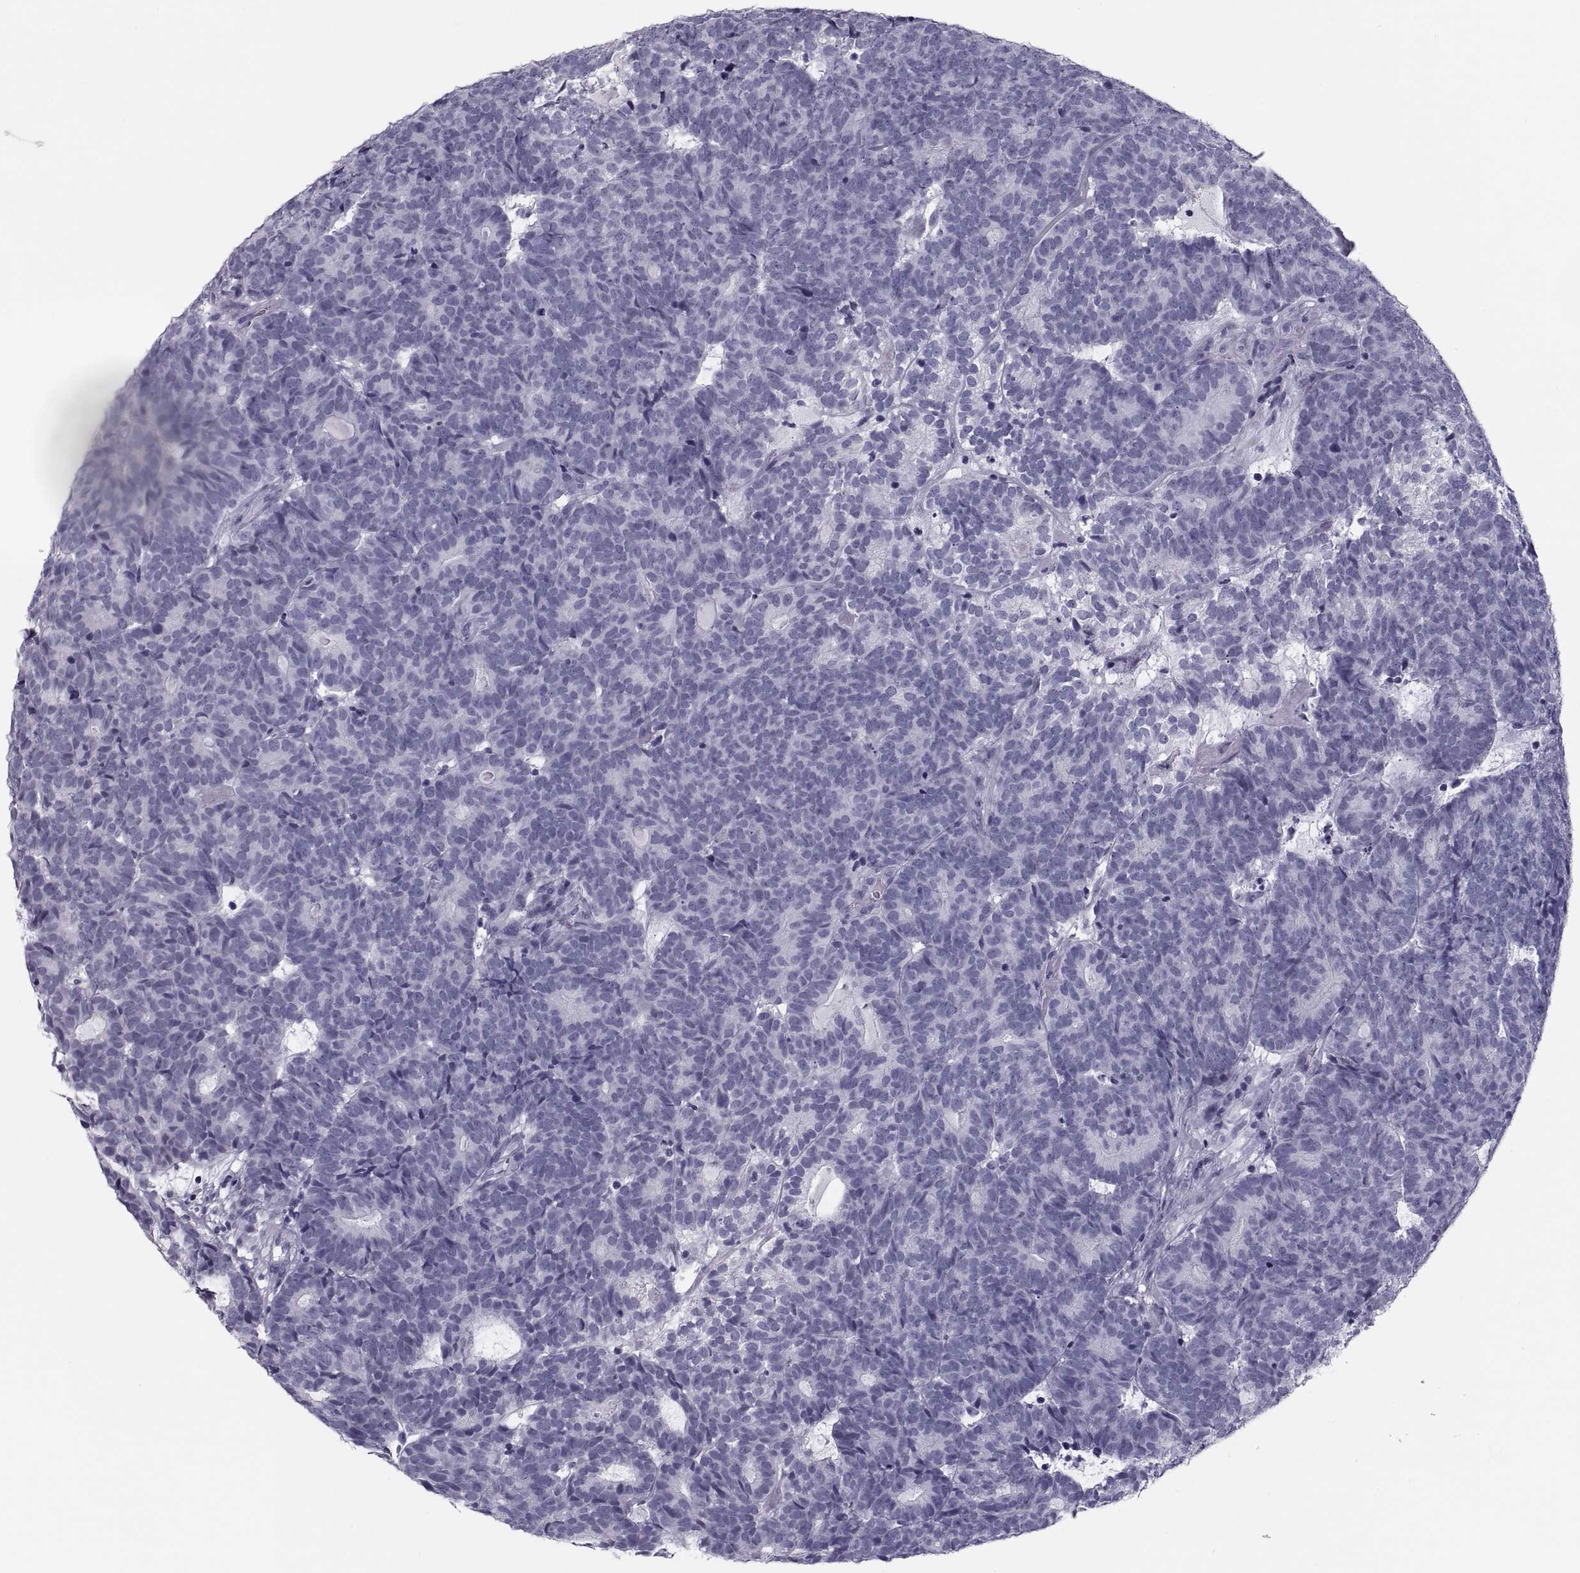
{"staining": {"intensity": "negative", "quantity": "none", "location": "none"}, "tissue": "head and neck cancer", "cell_type": "Tumor cells", "image_type": "cancer", "snomed": [{"axis": "morphology", "description": "Adenocarcinoma, NOS"}, {"axis": "topography", "description": "Head-Neck"}], "caption": "The immunohistochemistry (IHC) micrograph has no significant positivity in tumor cells of head and neck cancer tissue.", "gene": "CRISP1", "patient": {"sex": "female", "age": 81}}